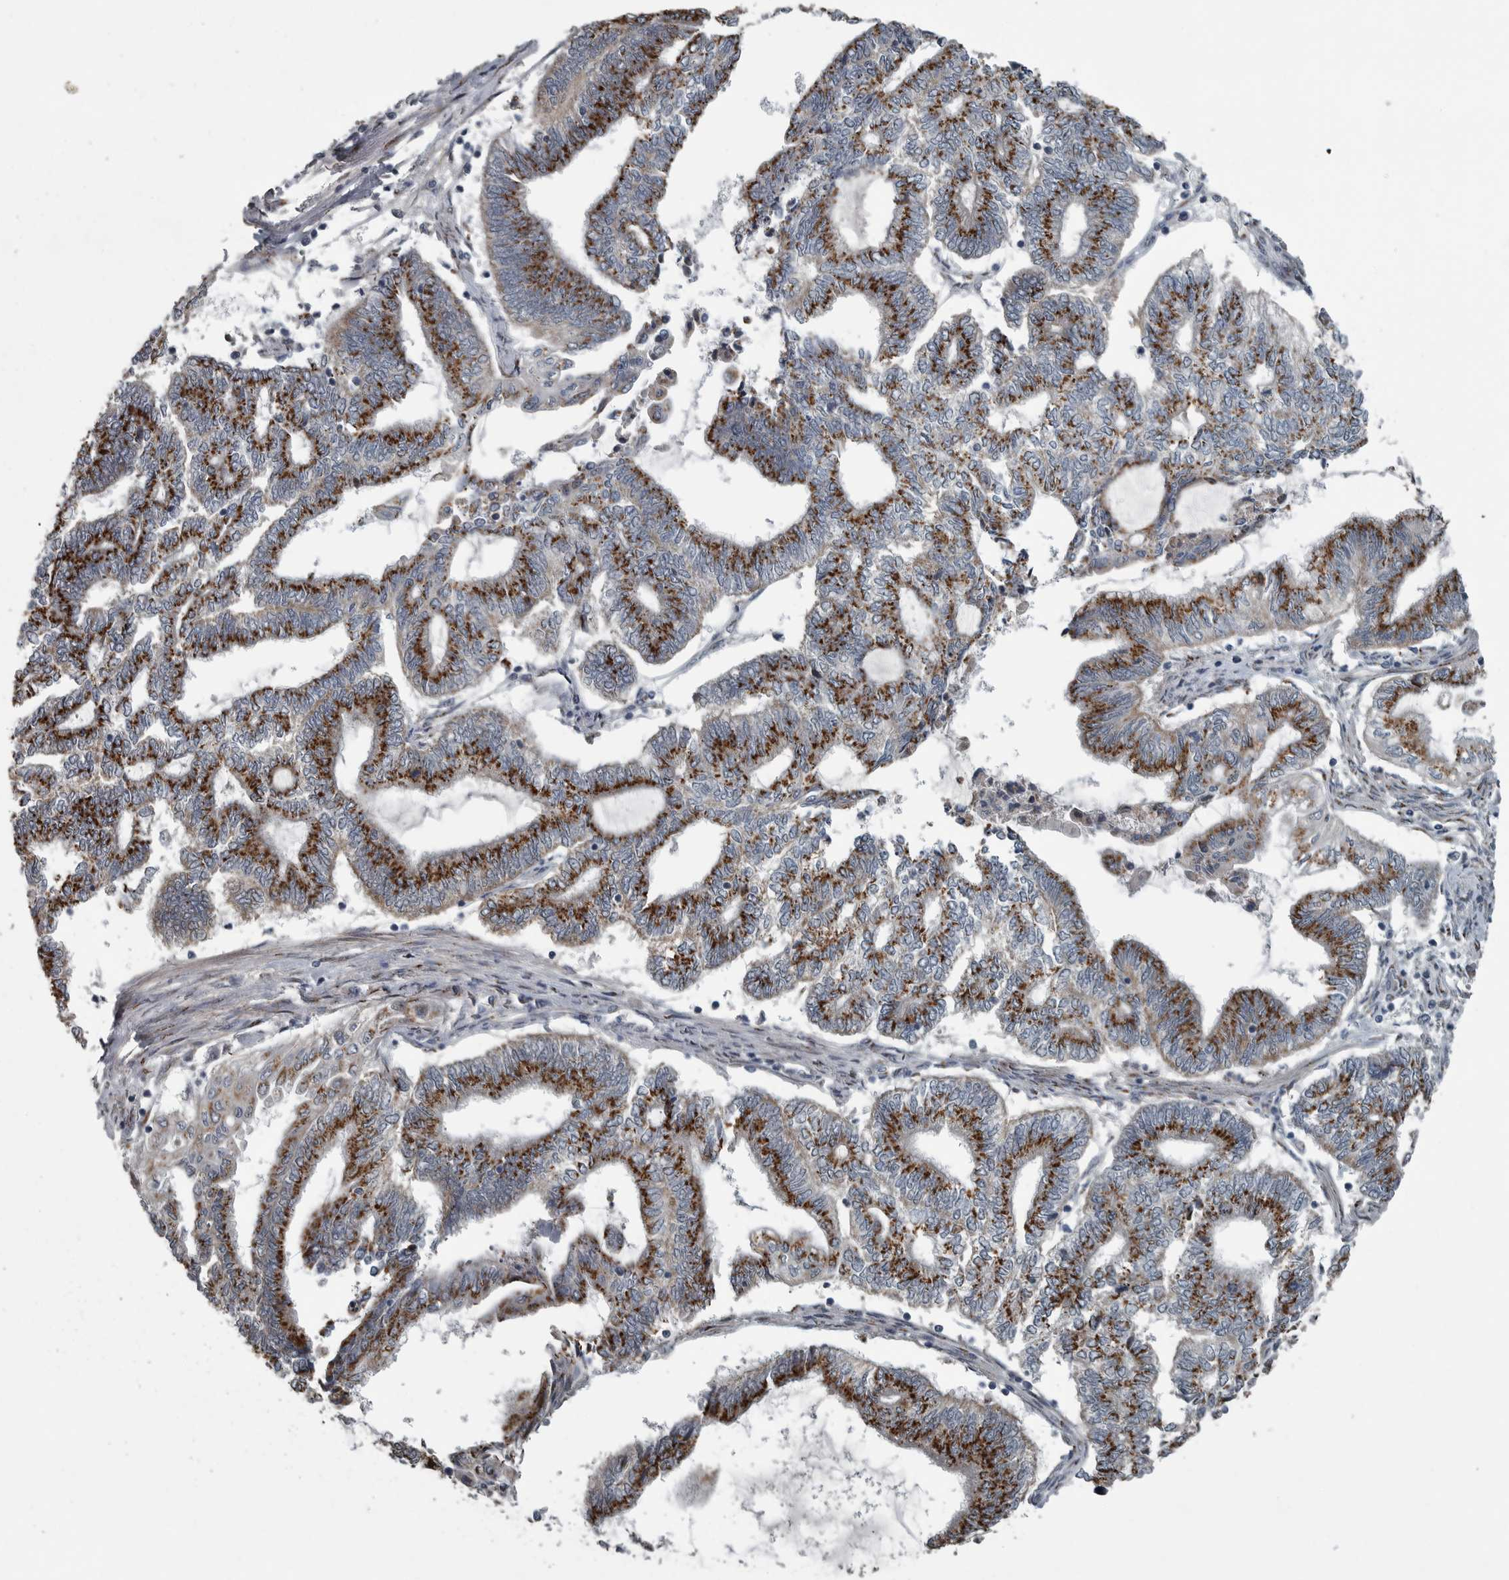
{"staining": {"intensity": "strong", "quantity": ">75%", "location": "cytoplasmic/membranous"}, "tissue": "endometrial cancer", "cell_type": "Tumor cells", "image_type": "cancer", "snomed": [{"axis": "morphology", "description": "Adenocarcinoma, NOS"}, {"axis": "topography", "description": "Uterus"}, {"axis": "topography", "description": "Endometrium"}], "caption": "A histopathology image showing strong cytoplasmic/membranous positivity in about >75% of tumor cells in endometrial cancer (adenocarcinoma), as visualized by brown immunohistochemical staining.", "gene": "ZNF345", "patient": {"sex": "female", "age": 70}}